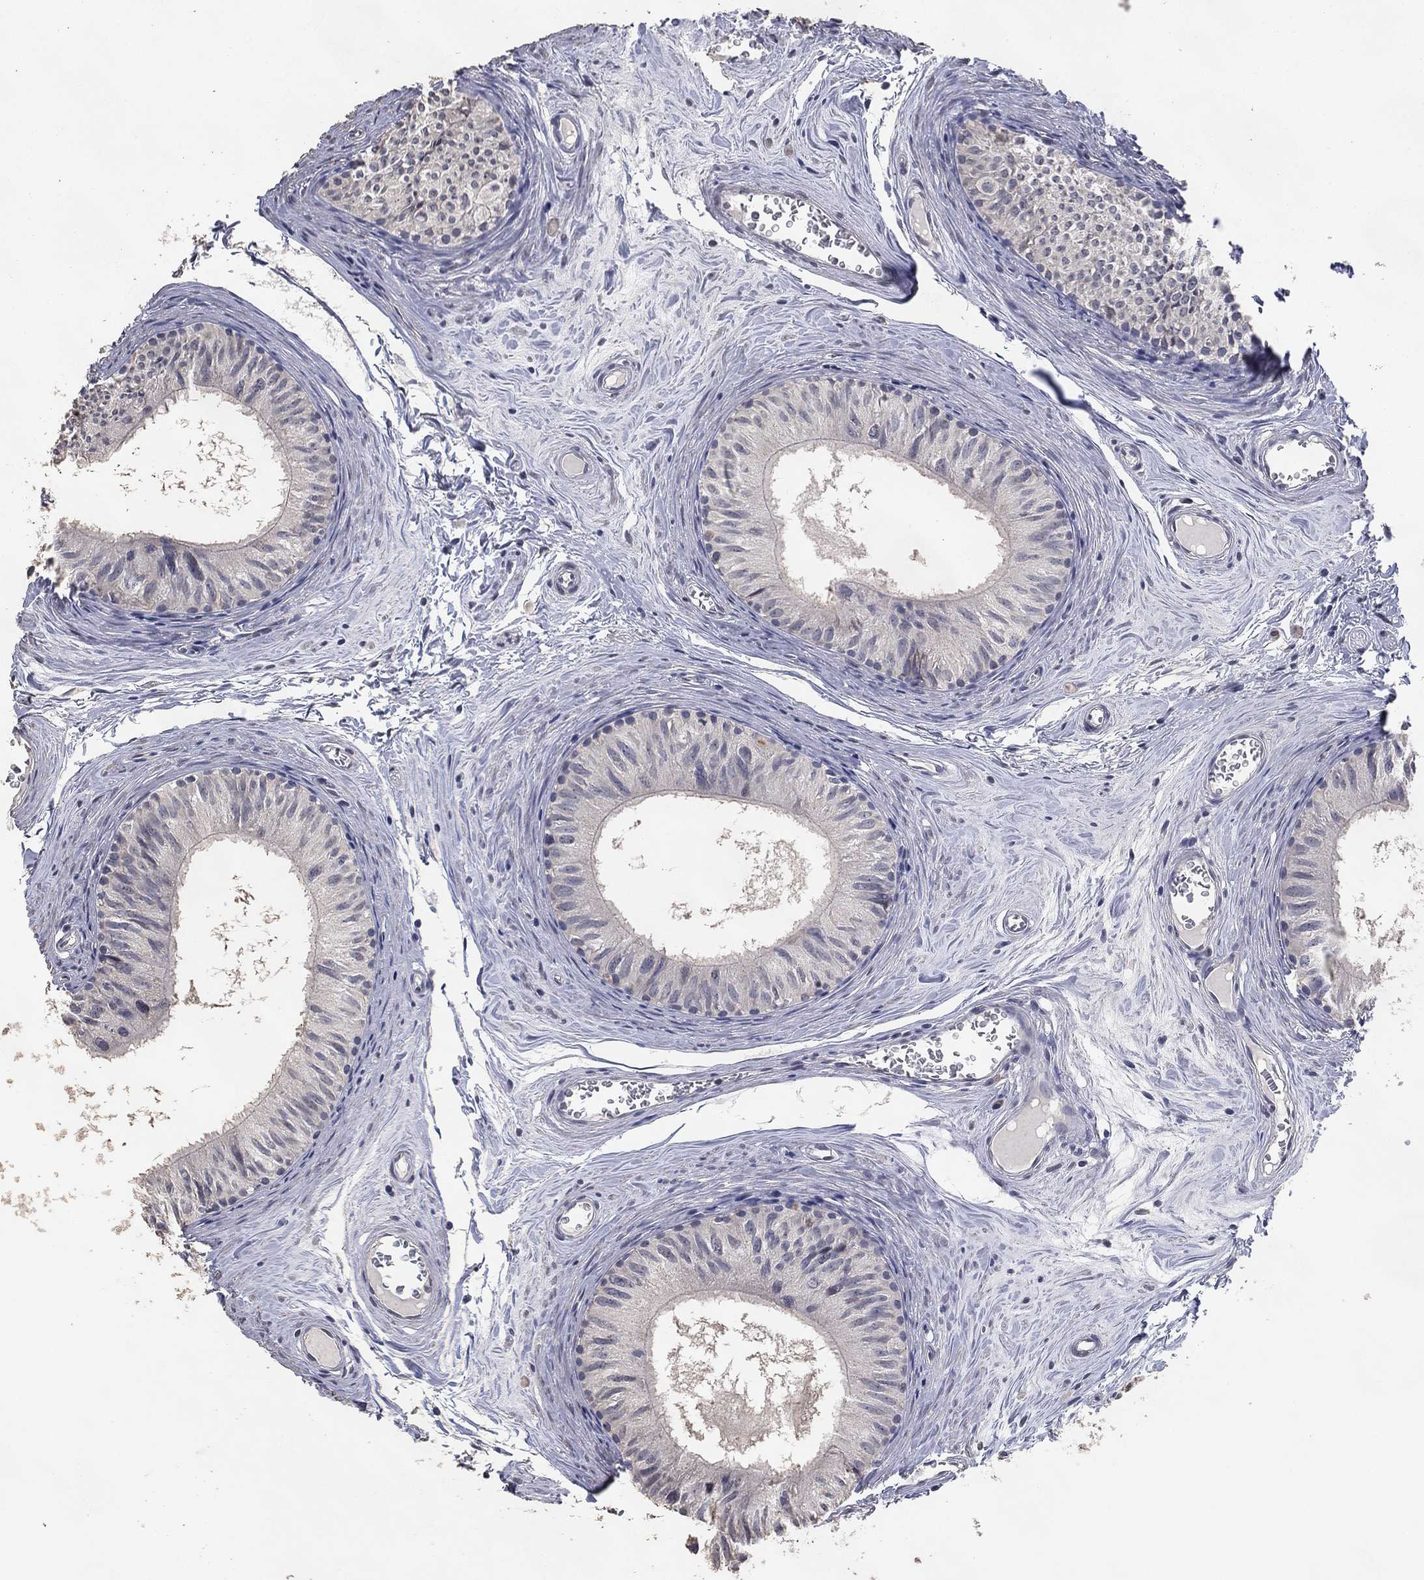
{"staining": {"intensity": "negative", "quantity": "none", "location": "none"}, "tissue": "epididymis", "cell_type": "Glandular cells", "image_type": "normal", "snomed": [{"axis": "morphology", "description": "Normal tissue, NOS"}, {"axis": "topography", "description": "Epididymis"}], "caption": "An immunohistochemistry (IHC) image of benign epididymis is shown. There is no staining in glandular cells of epididymis.", "gene": "DSG1", "patient": {"sex": "male", "age": 52}}